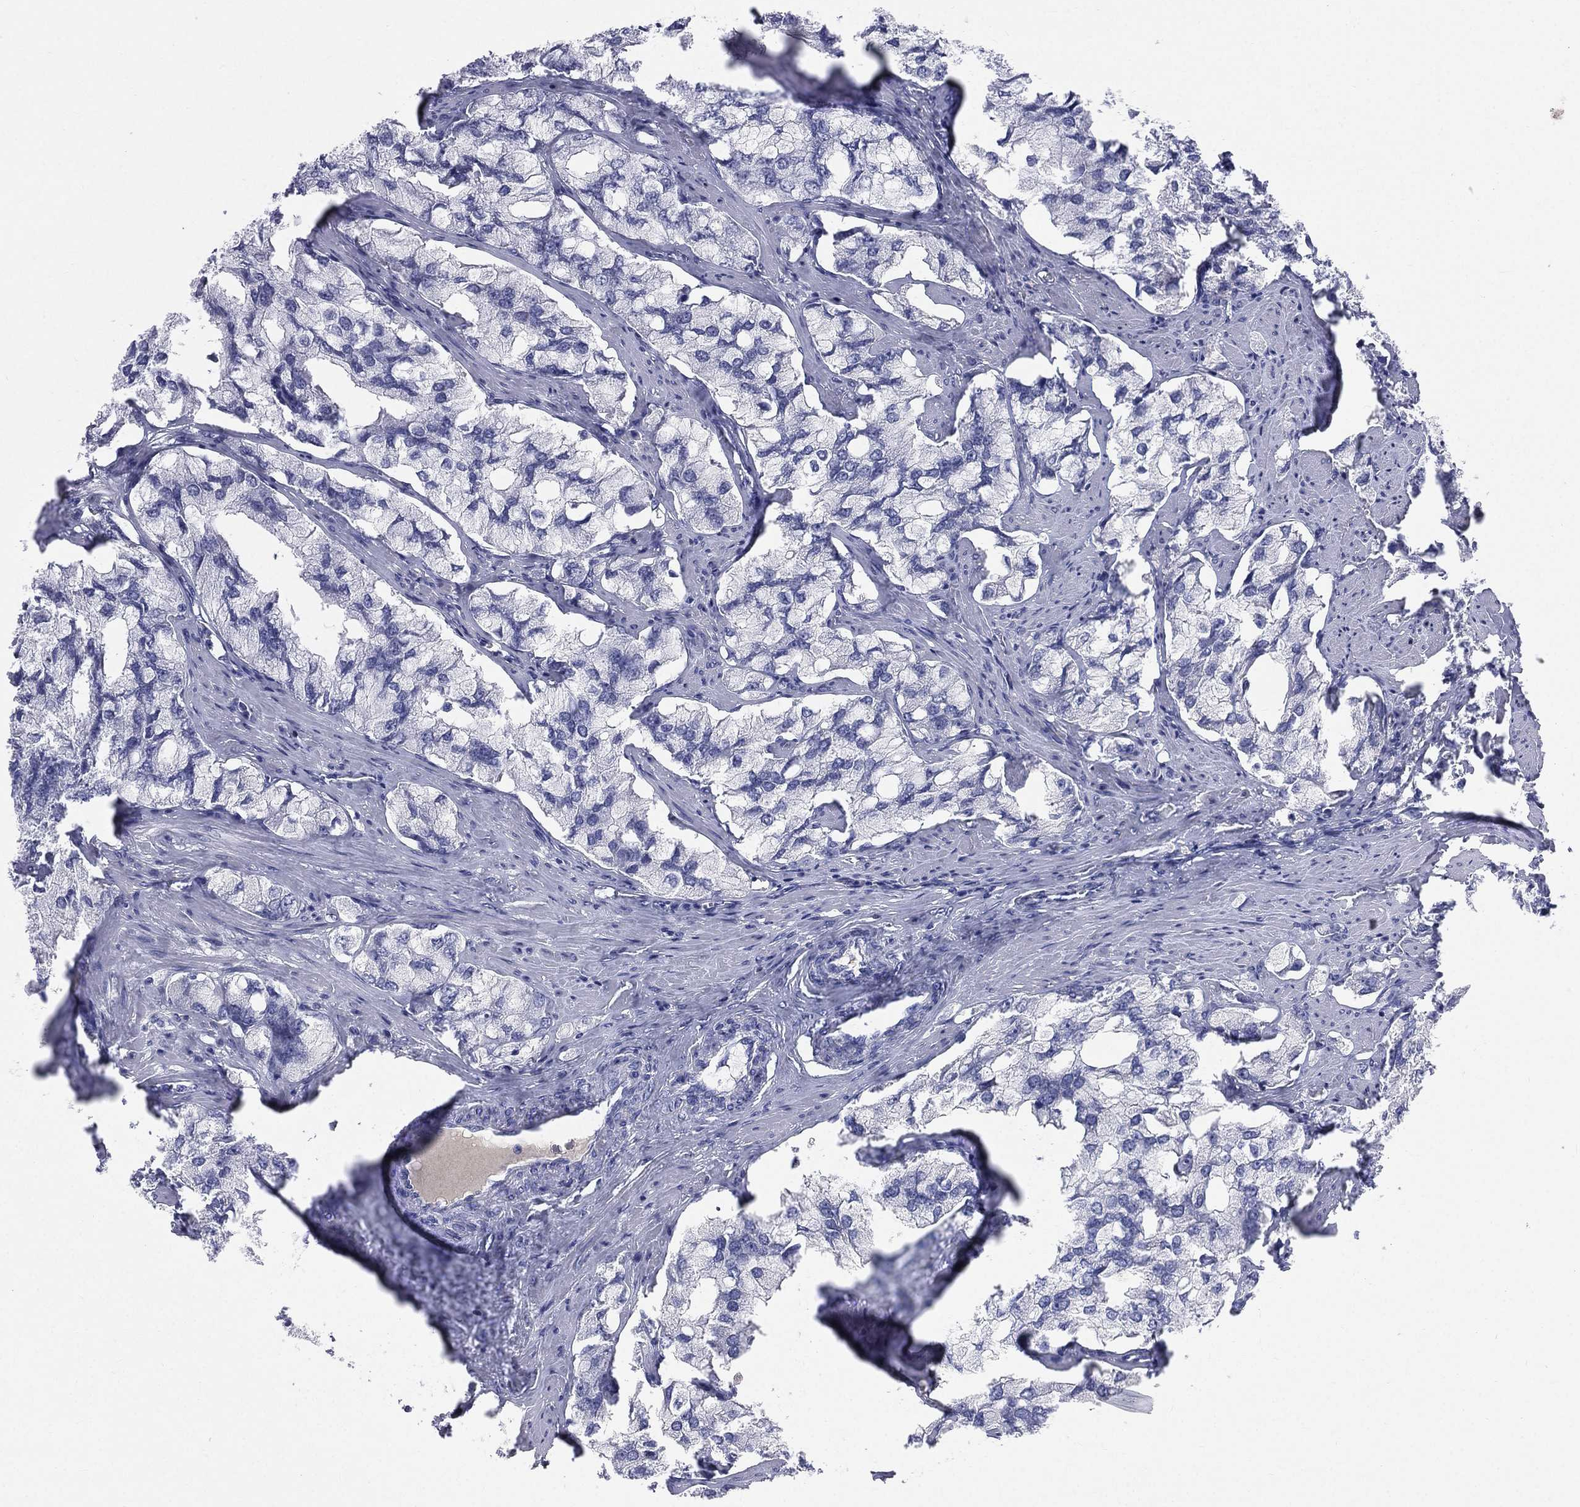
{"staining": {"intensity": "negative", "quantity": "none", "location": "none"}, "tissue": "prostate cancer", "cell_type": "Tumor cells", "image_type": "cancer", "snomed": [{"axis": "morphology", "description": "Adenocarcinoma, NOS"}, {"axis": "topography", "description": "Prostate and seminal vesicle, NOS"}, {"axis": "topography", "description": "Prostate"}], "caption": "A micrograph of human prostate cancer is negative for staining in tumor cells.", "gene": "HP", "patient": {"sex": "male", "age": 64}}